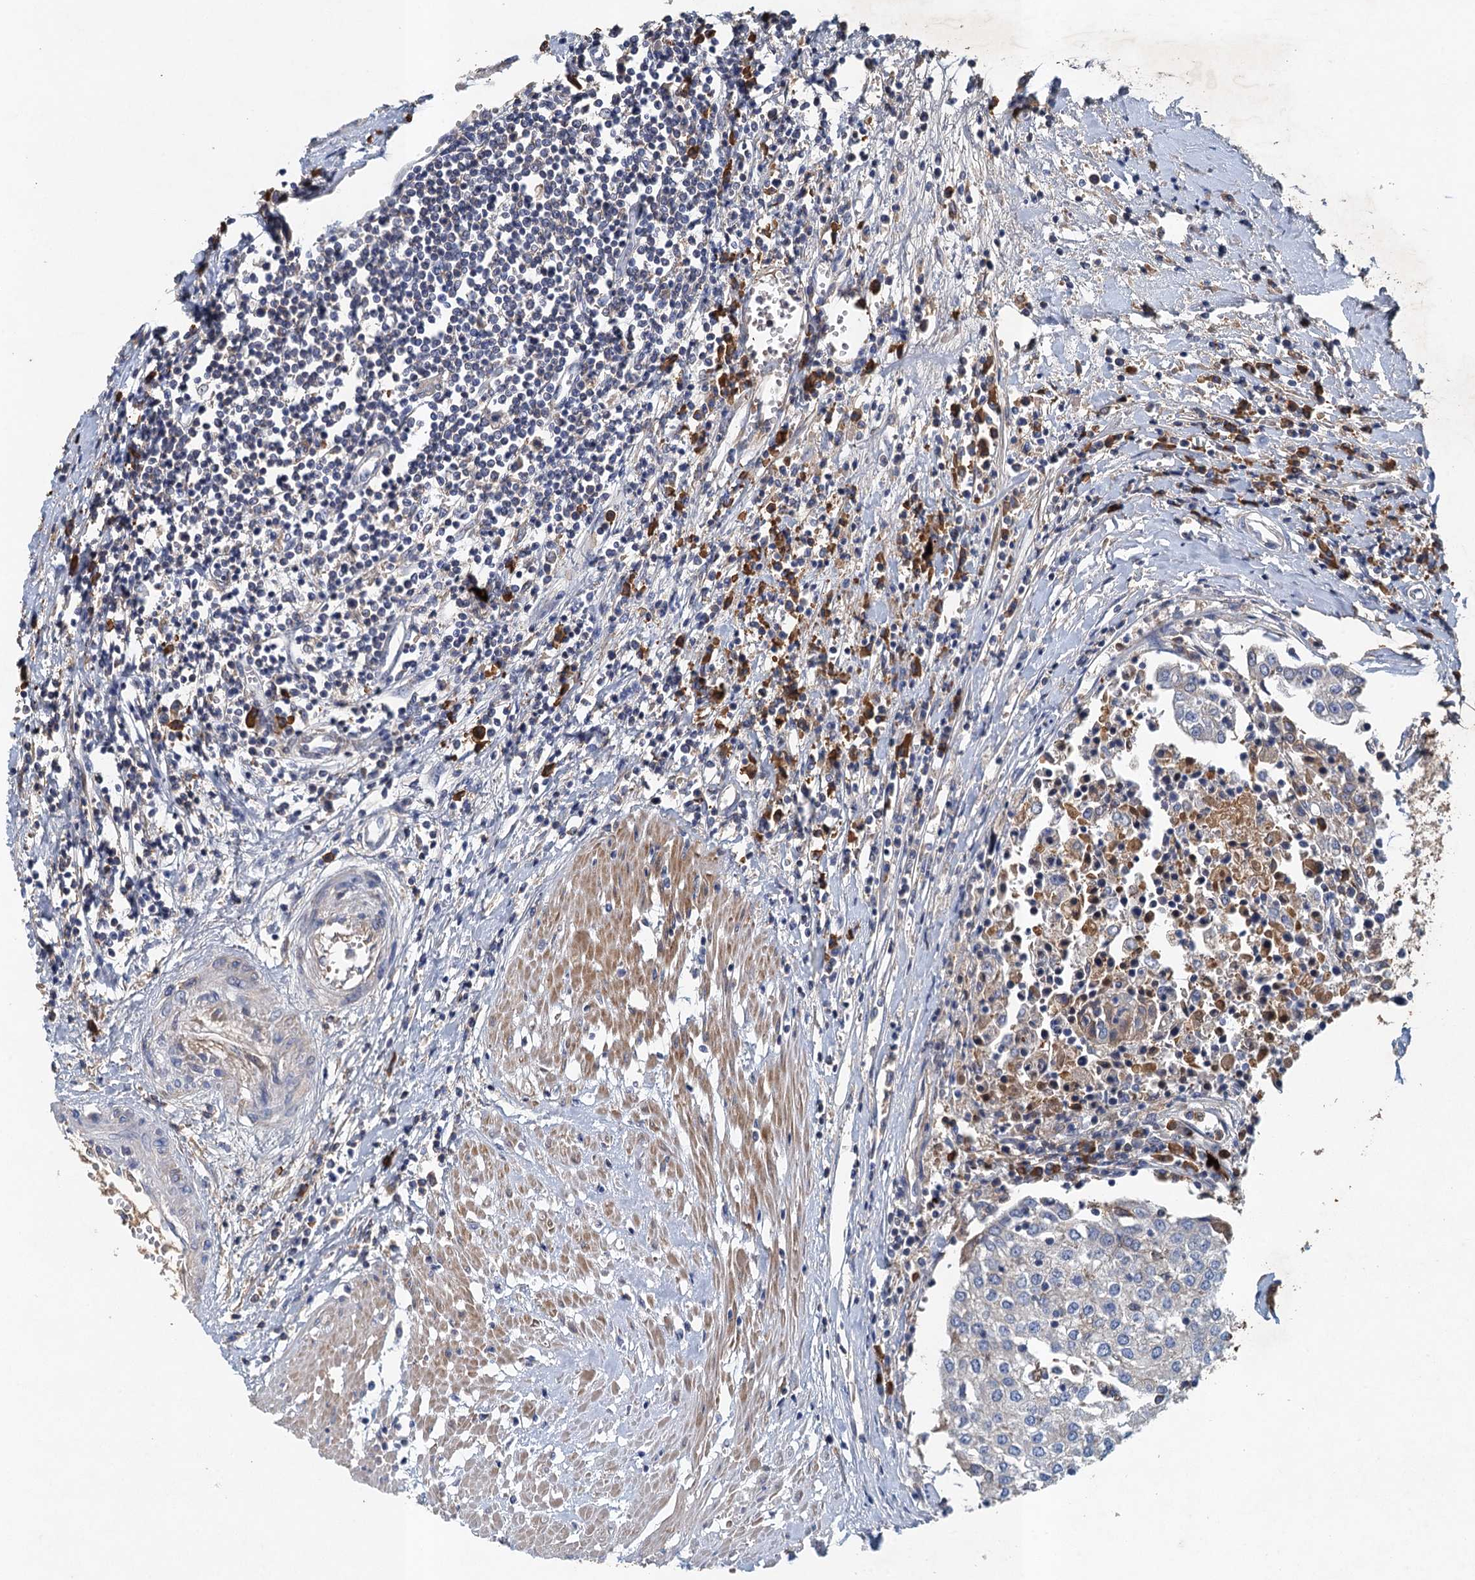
{"staining": {"intensity": "moderate", "quantity": "25%-75%", "location": "cytoplasmic/membranous"}, "tissue": "urothelial cancer", "cell_type": "Tumor cells", "image_type": "cancer", "snomed": [{"axis": "morphology", "description": "Urothelial carcinoma, High grade"}, {"axis": "topography", "description": "Urinary bladder"}], "caption": "Immunohistochemical staining of high-grade urothelial carcinoma reveals medium levels of moderate cytoplasmic/membranous staining in approximately 25%-75% of tumor cells.", "gene": "TPCN1", "patient": {"sex": "female", "age": 85}}